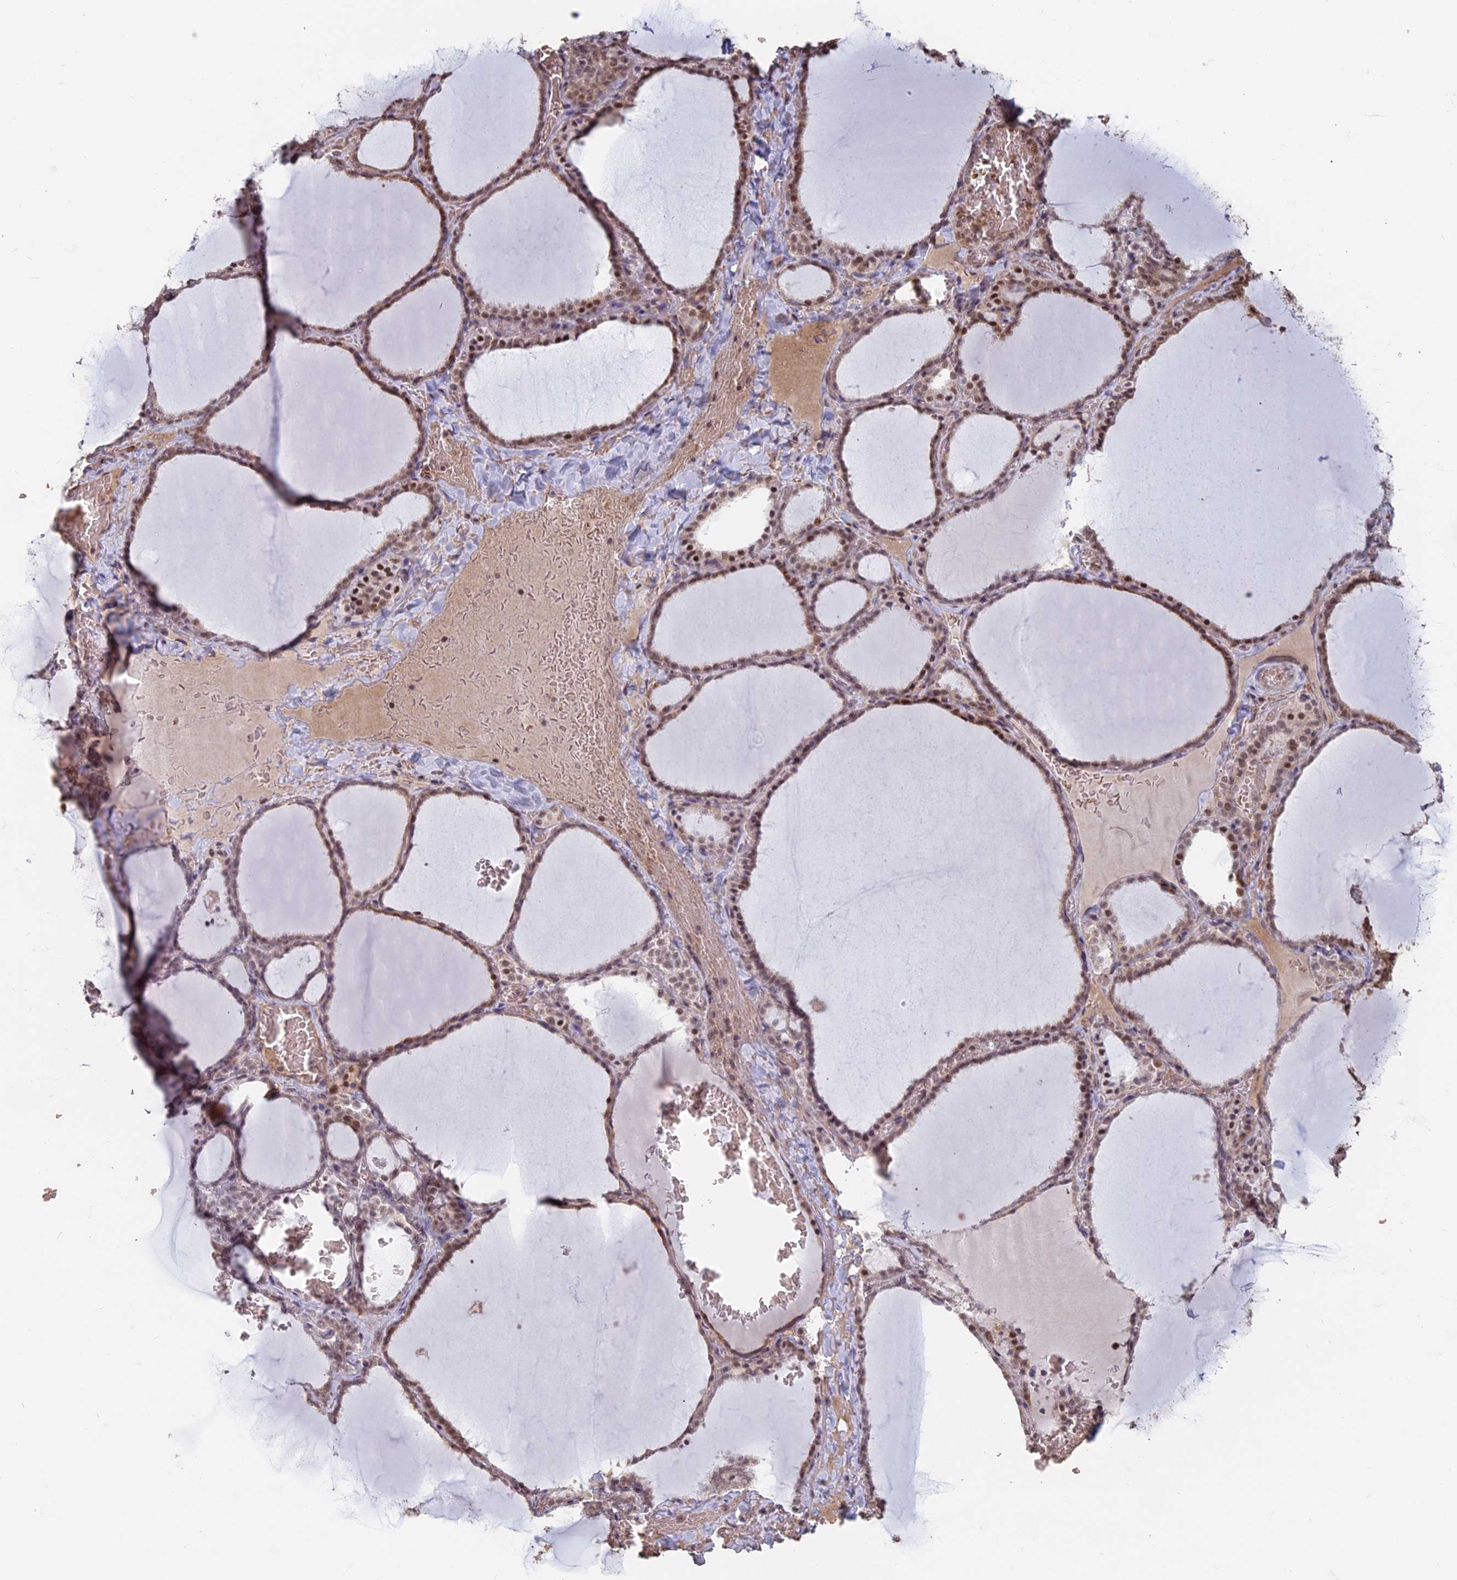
{"staining": {"intensity": "moderate", "quantity": "25%-75%", "location": "nuclear"}, "tissue": "thyroid gland", "cell_type": "Glandular cells", "image_type": "normal", "snomed": [{"axis": "morphology", "description": "Normal tissue, NOS"}, {"axis": "topography", "description": "Thyroid gland"}], "caption": "Moderate nuclear protein staining is present in about 25%-75% of glandular cells in thyroid gland. Using DAB (brown) and hematoxylin (blue) stains, captured at high magnification using brightfield microscopy.", "gene": "MFAP1", "patient": {"sex": "female", "age": 39}}